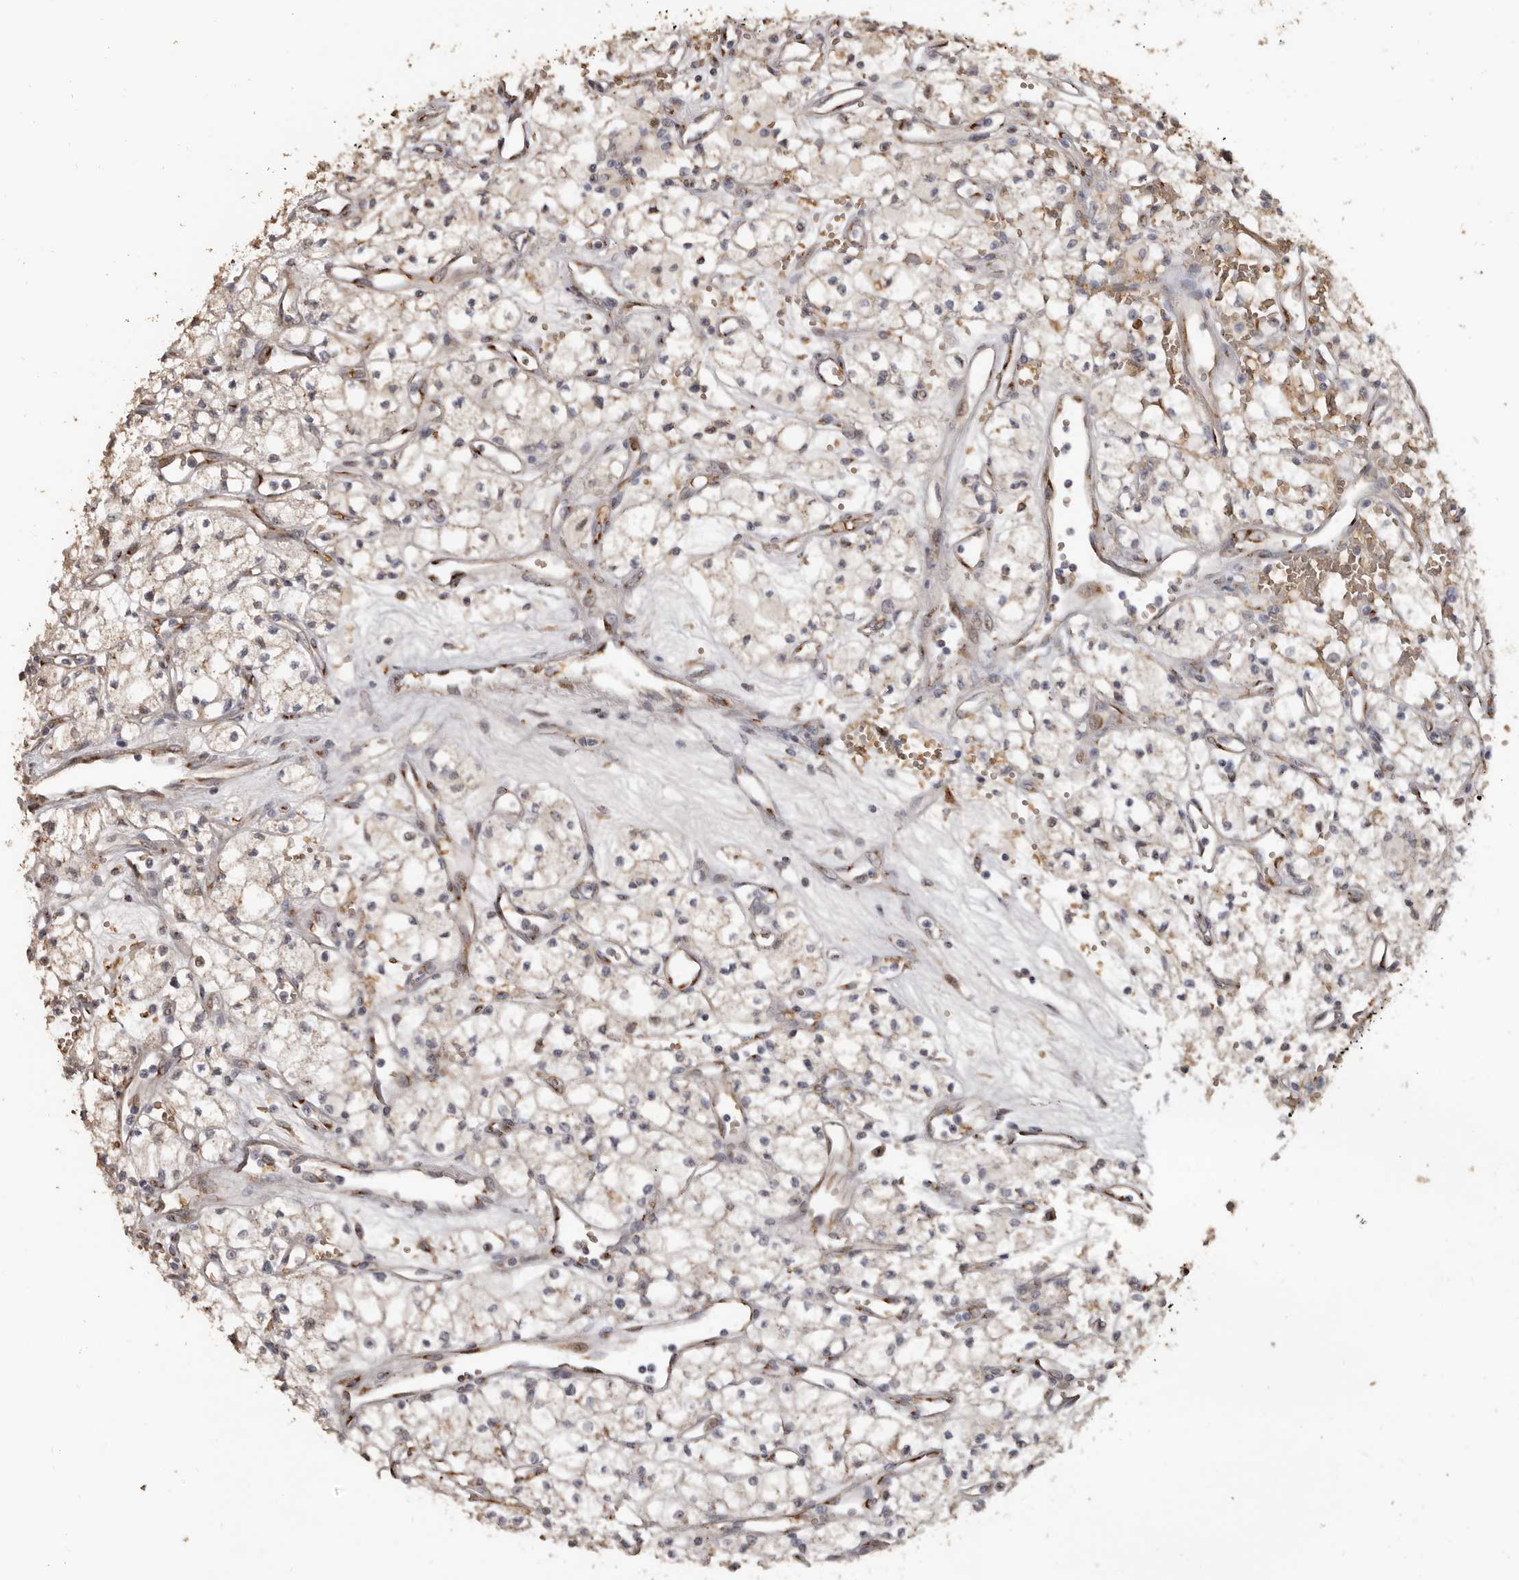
{"staining": {"intensity": "weak", "quantity": "<25%", "location": "cytoplasmic/membranous"}, "tissue": "renal cancer", "cell_type": "Tumor cells", "image_type": "cancer", "snomed": [{"axis": "morphology", "description": "Adenocarcinoma, NOS"}, {"axis": "topography", "description": "Kidney"}], "caption": "Immunohistochemistry (IHC) of adenocarcinoma (renal) displays no staining in tumor cells.", "gene": "ENTREP1", "patient": {"sex": "male", "age": 59}}